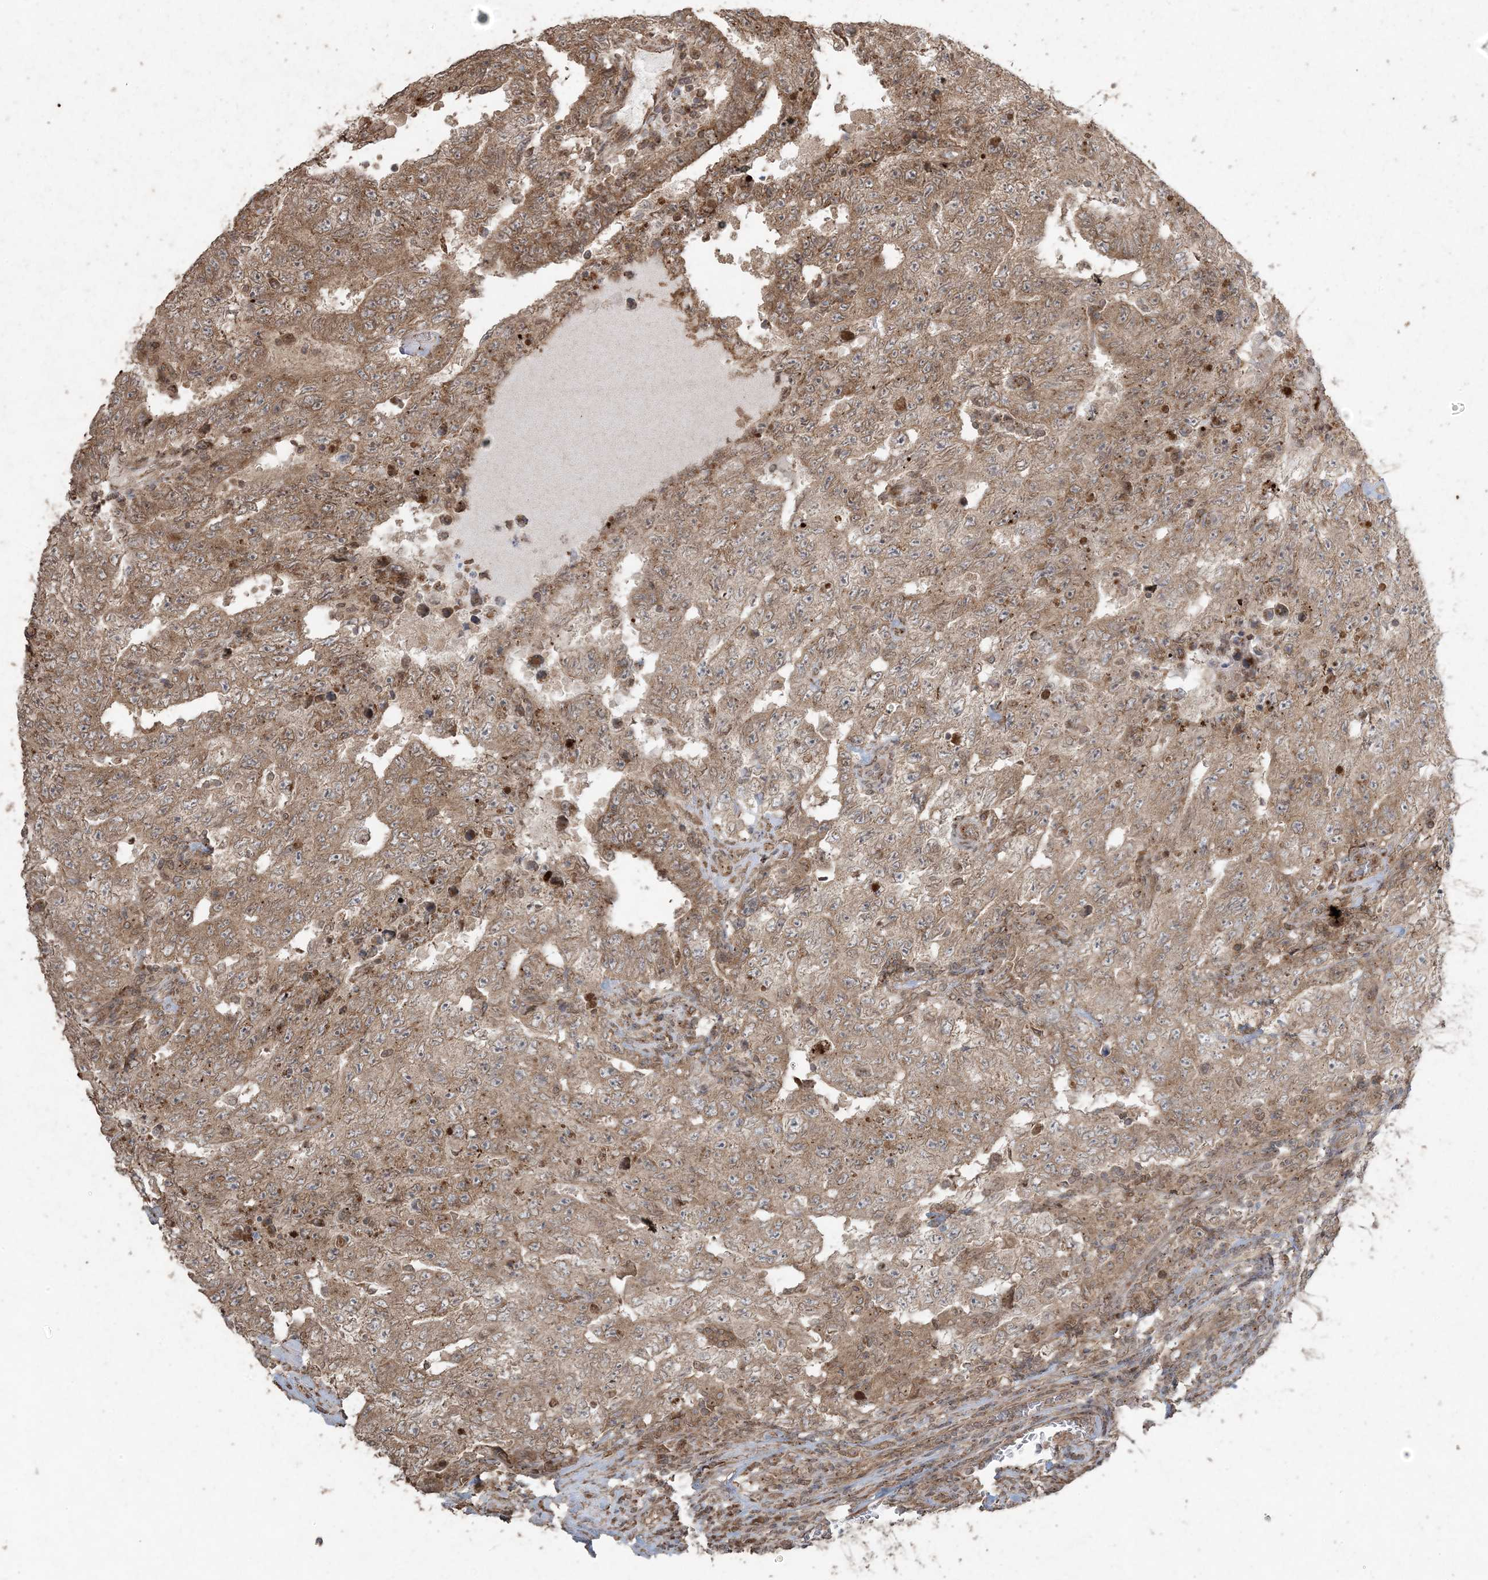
{"staining": {"intensity": "moderate", "quantity": ">75%", "location": "cytoplasmic/membranous"}, "tissue": "testis cancer", "cell_type": "Tumor cells", "image_type": "cancer", "snomed": [{"axis": "morphology", "description": "Carcinoma, Embryonal, NOS"}, {"axis": "topography", "description": "Testis"}], "caption": "A high-resolution histopathology image shows immunohistochemistry staining of embryonal carcinoma (testis), which exhibits moderate cytoplasmic/membranous staining in about >75% of tumor cells.", "gene": "DDX19B", "patient": {"sex": "male", "age": 26}}